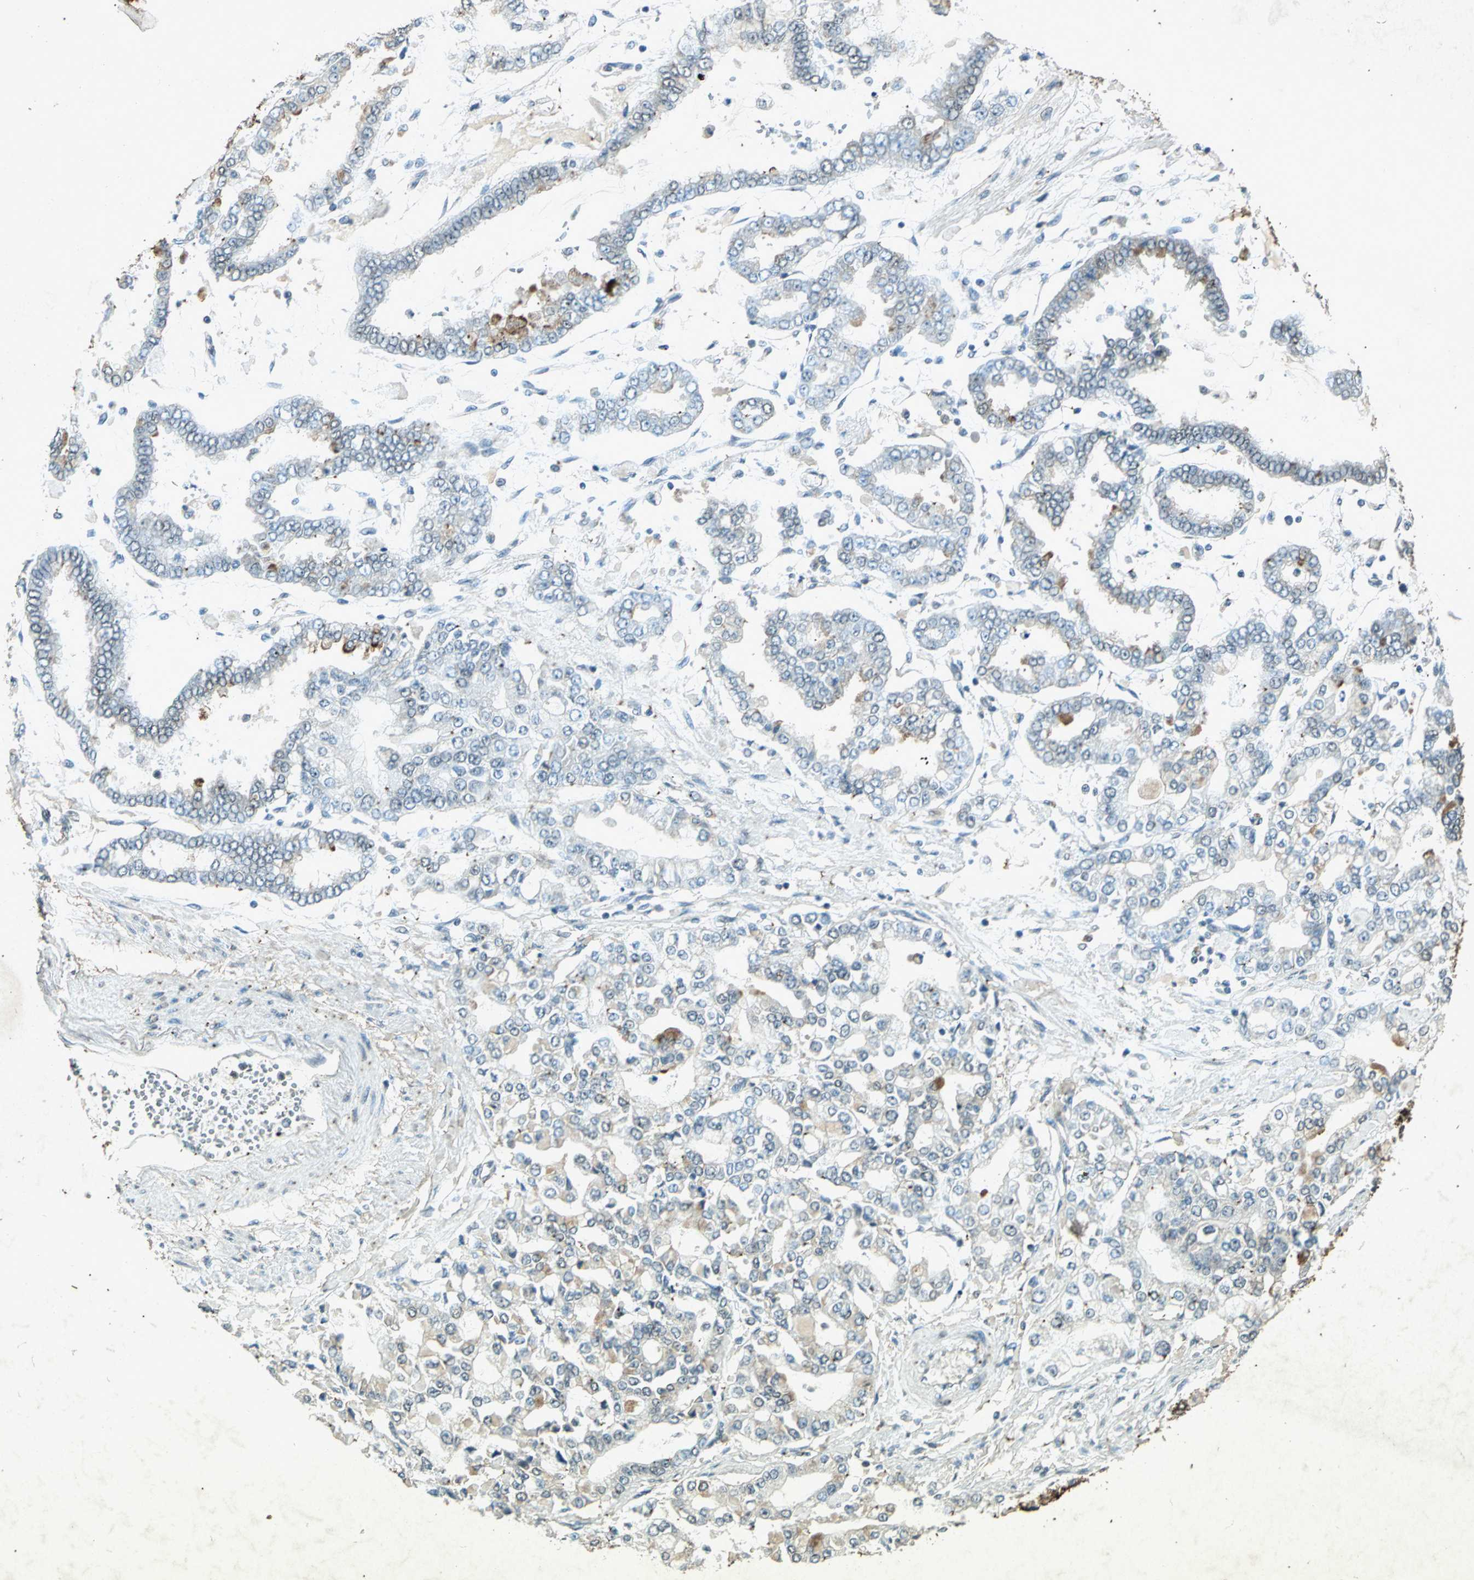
{"staining": {"intensity": "weak", "quantity": "<25%", "location": "cytoplasmic/membranous"}, "tissue": "stomach cancer", "cell_type": "Tumor cells", "image_type": "cancer", "snomed": [{"axis": "morphology", "description": "Normal tissue, NOS"}, {"axis": "morphology", "description": "Adenocarcinoma, NOS"}, {"axis": "topography", "description": "Stomach, upper"}, {"axis": "topography", "description": "Stomach"}], "caption": "Photomicrograph shows no protein staining in tumor cells of adenocarcinoma (stomach) tissue.", "gene": "PSEN1", "patient": {"sex": "male", "age": 76}}